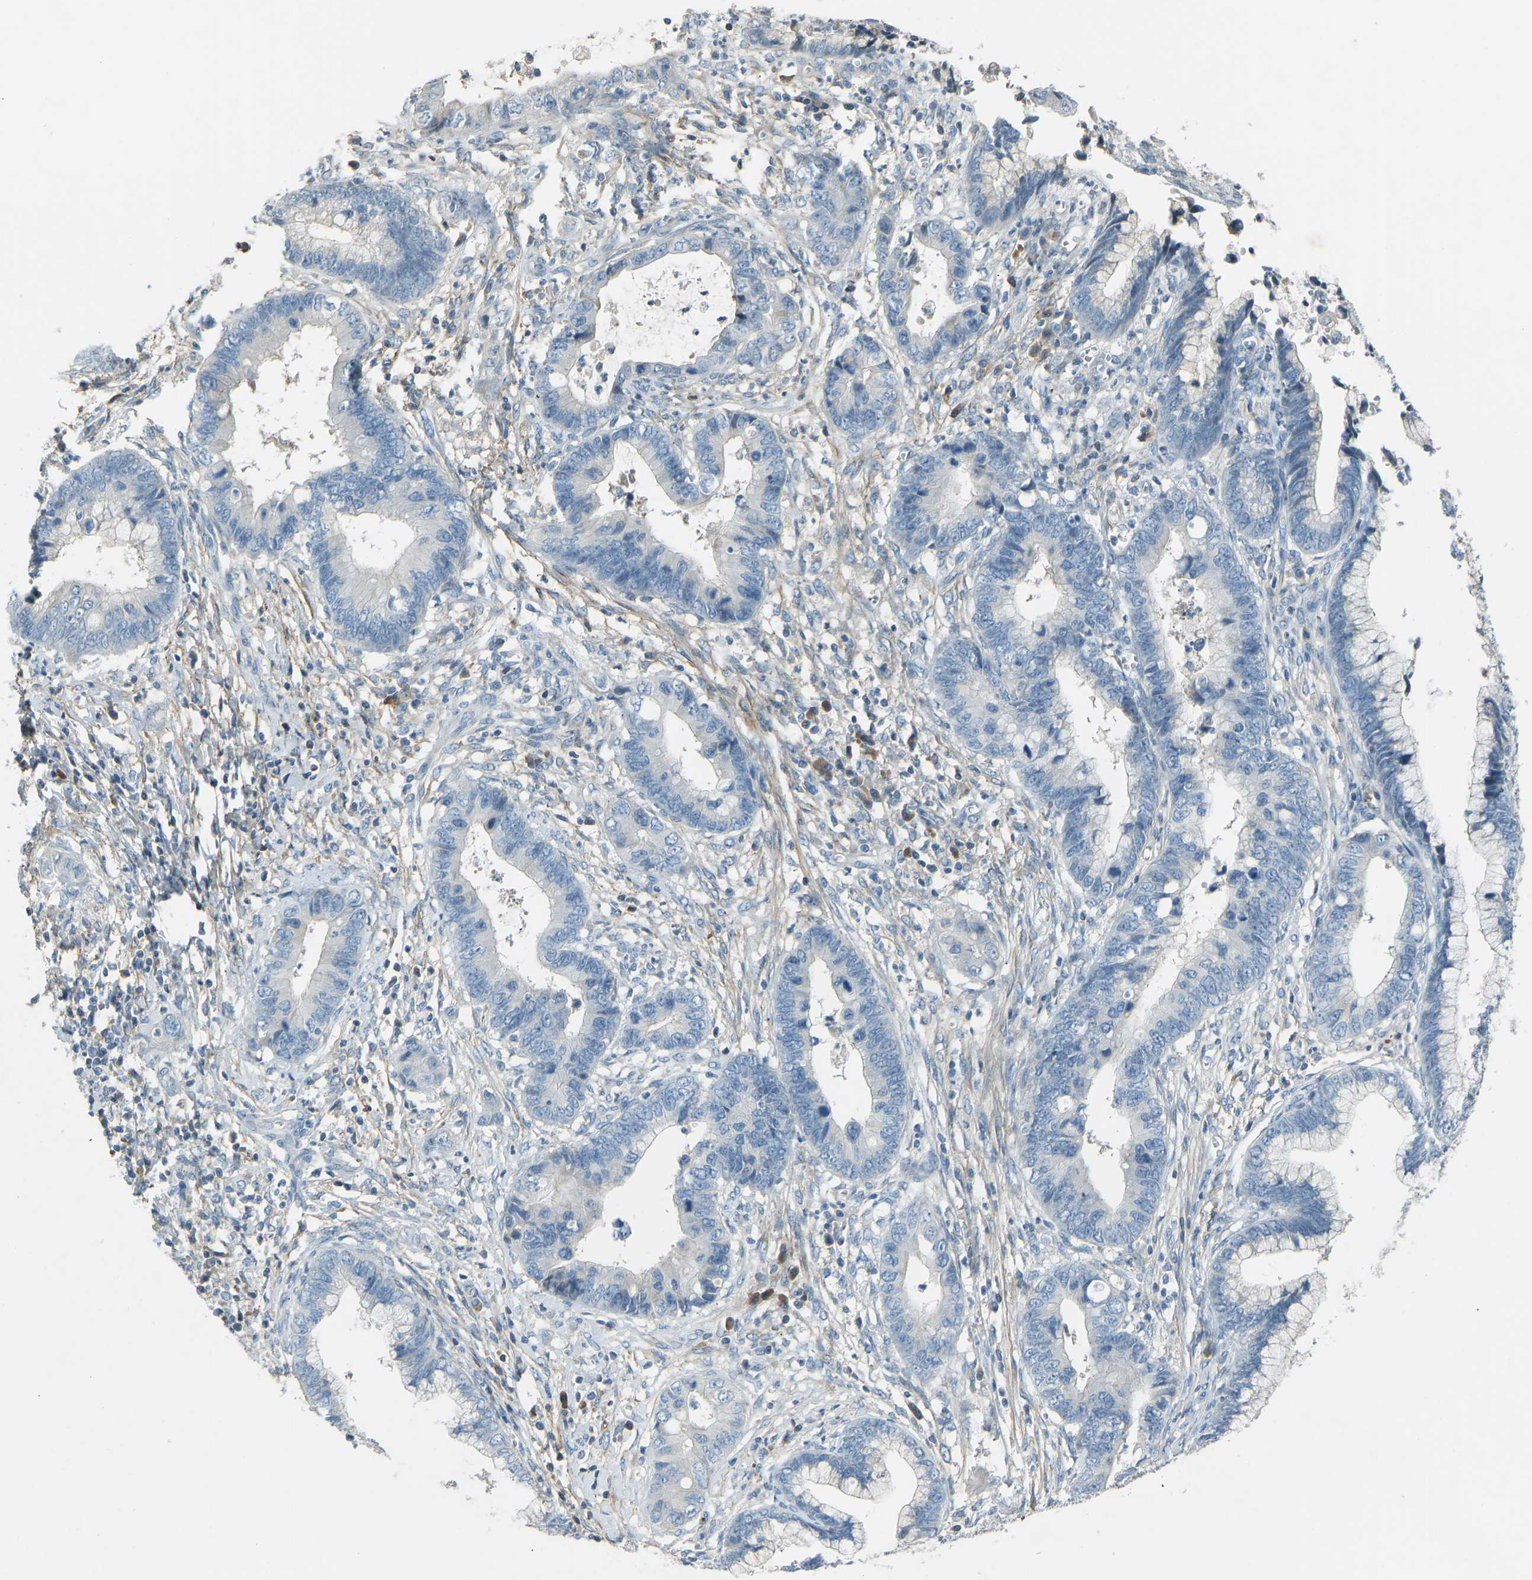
{"staining": {"intensity": "negative", "quantity": "none", "location": "none"}, "tissue": "cervical cancer", "cell_type": "Tumor cells", "image_type": "cancer", "snomed": [{"axis": "morphology", "description": "Adenocarcinoma, NOS"}, {"axis": "topography", "description": "Cervix"}], "caption": "An image of cervical cancer (adenocarcinoma) stained for a protein reveals no brown staining in tumor cells. (DAB (3,3'-diaminobenzidine) IHC visualized using brightfield microscopy, high magnification).", "gene": "FBLN2", "patient": {"sex": "female", "age": 44}}